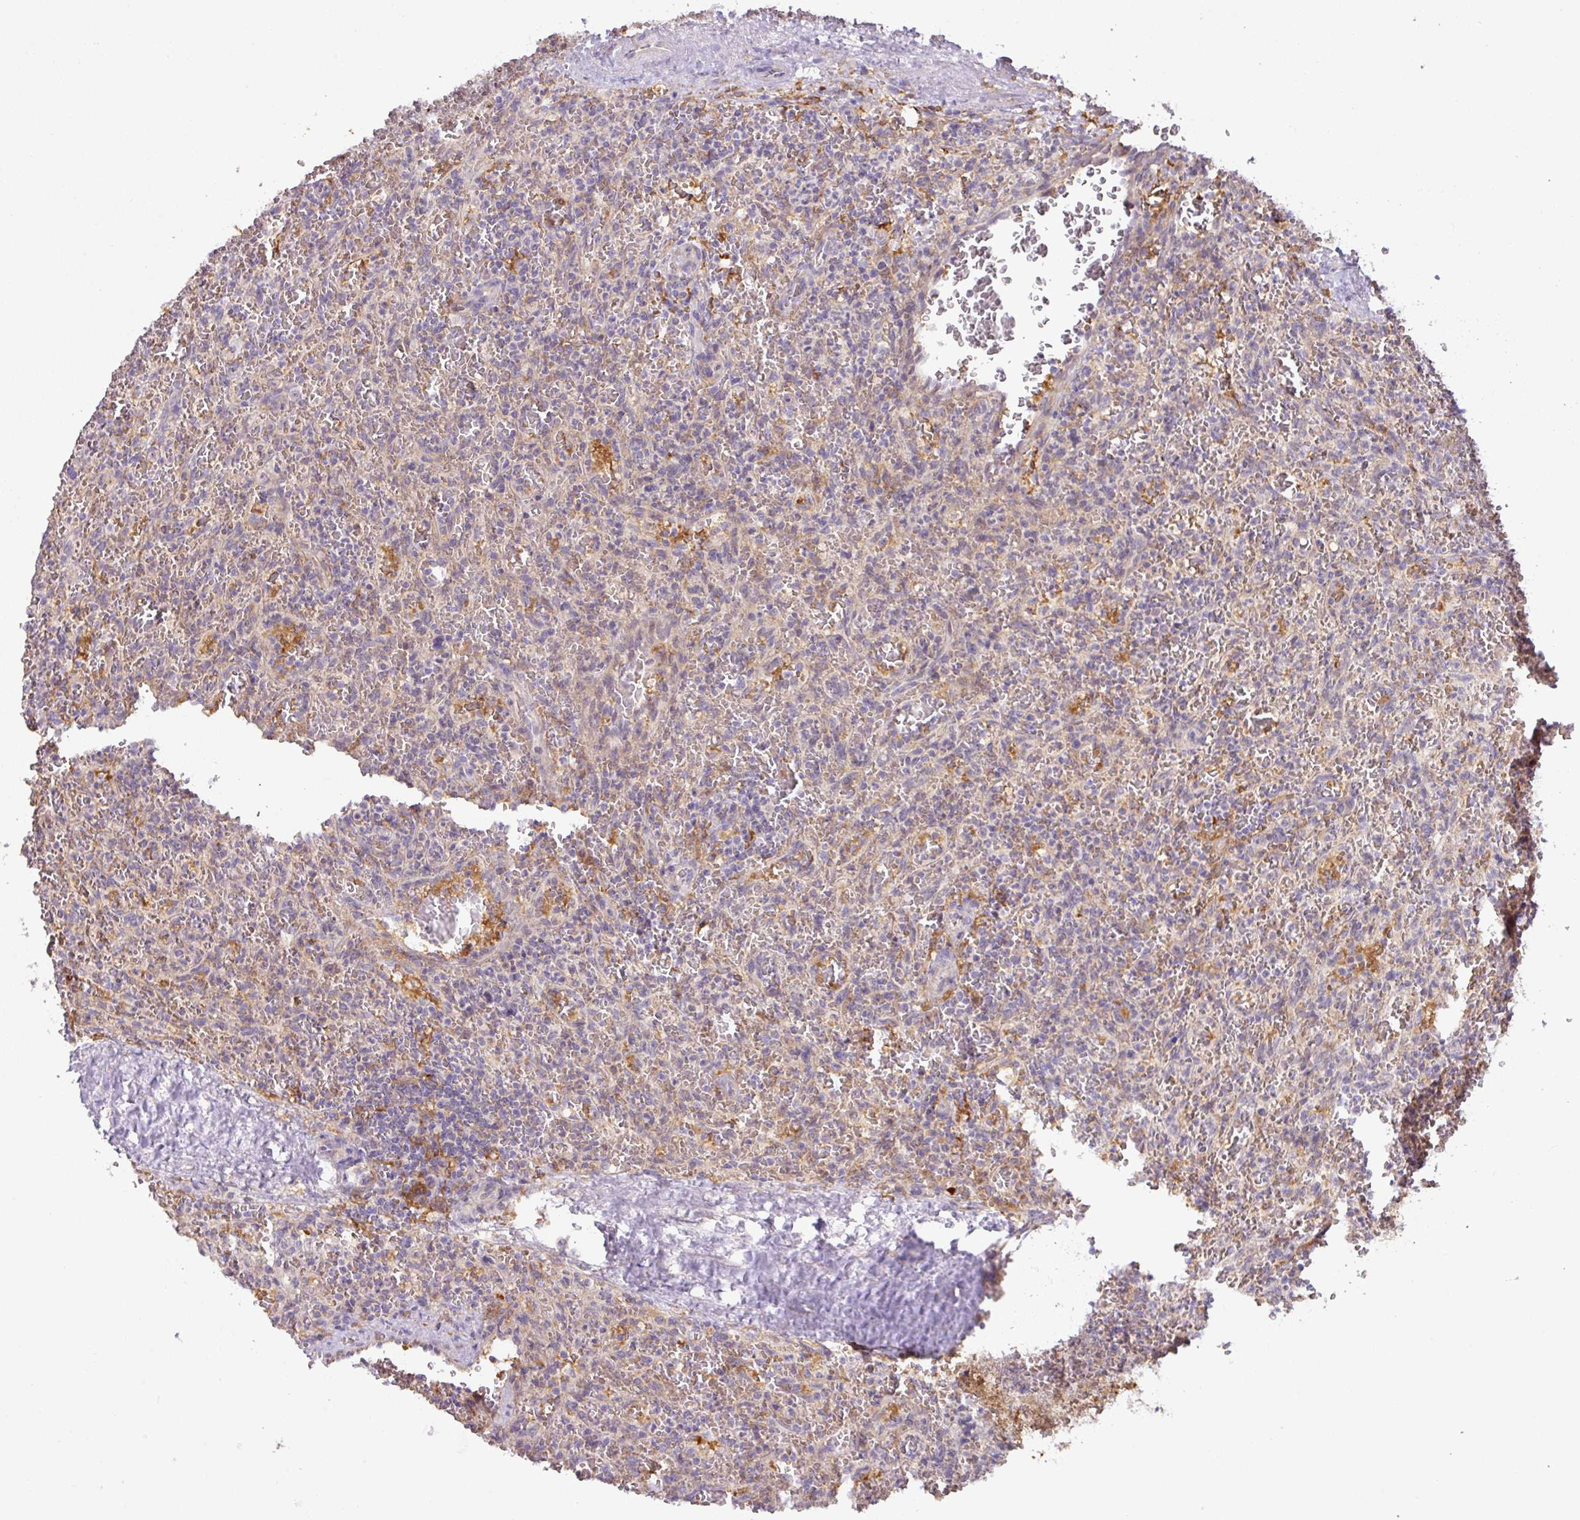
{"staining": {"intensity": "negative", "quantity": "none", "location": "none"}, "tissue": "lymphoma", "cell_type": "Tumor cells", "image_type": "cancer", "snomed": [{"axis": "morphology", "description": "Malignant lymphoma, non-Hodgkin's type, Low grade"}, {"axis": "topography", "description": "Spleen"}], "caption": "An image of human lymphoma is negative for staining in tumor cells. (DAB immunohistochemistry, high magnification).", "gene": "GCNT7", "patient": {"sex": "female", "age": 64}}